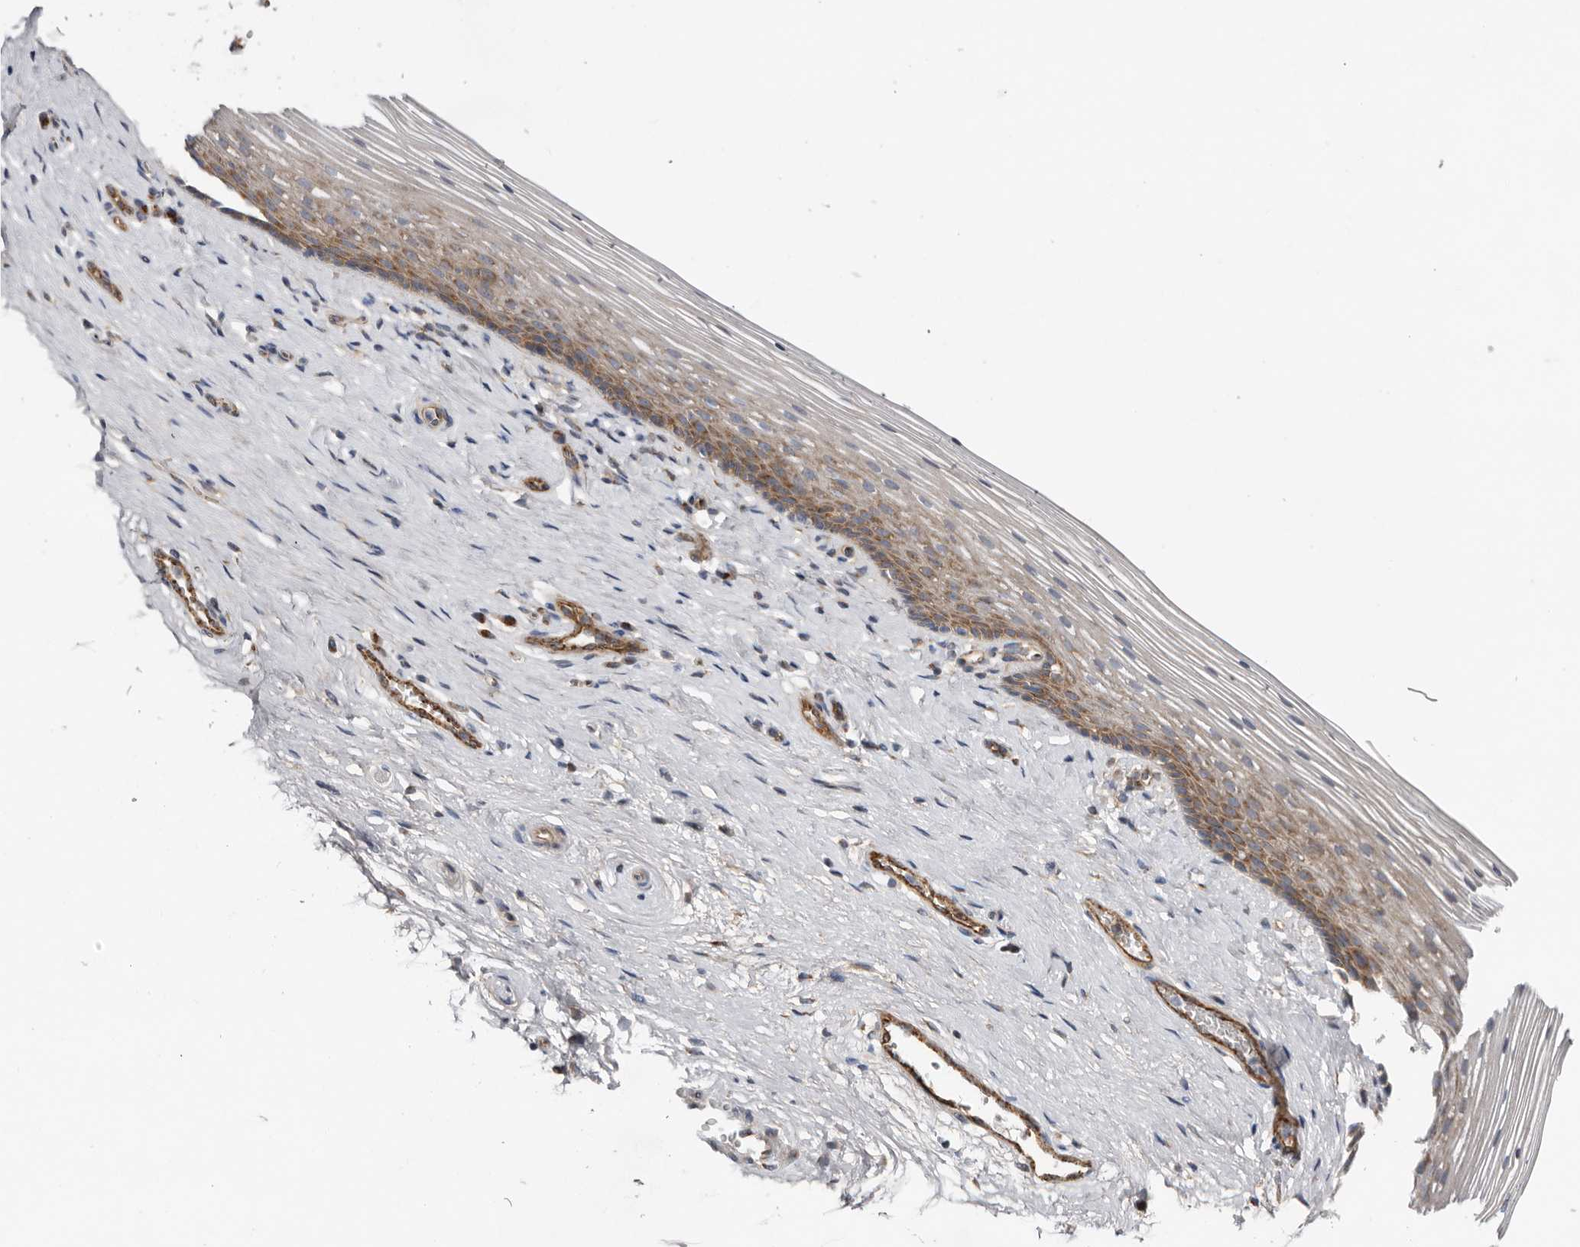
{"staining": {"intensity": "moderate", "quantity": ">75%", "location": "cytoplasmic/membranous"}, "tissue": "vagina", "cell_type": "Squamous epithelial cells", "image_type": "normal", "snomed": [{"axis": "morphology", "description": "Normal tissue, NOS"}, {"axis": "topography", "description": "Vagina"}], "caption": "Immunohistochemical staining of unremarkable vagina exhibits medium levels of moderate cytoplasmic/membranous positivity in about >75% of squamous epithelial cells. (DAB = brown stain, brightfield microscopy at high magnification).", "gene": "LUZP1", "patient": {"sex": "female", "age": 46}}